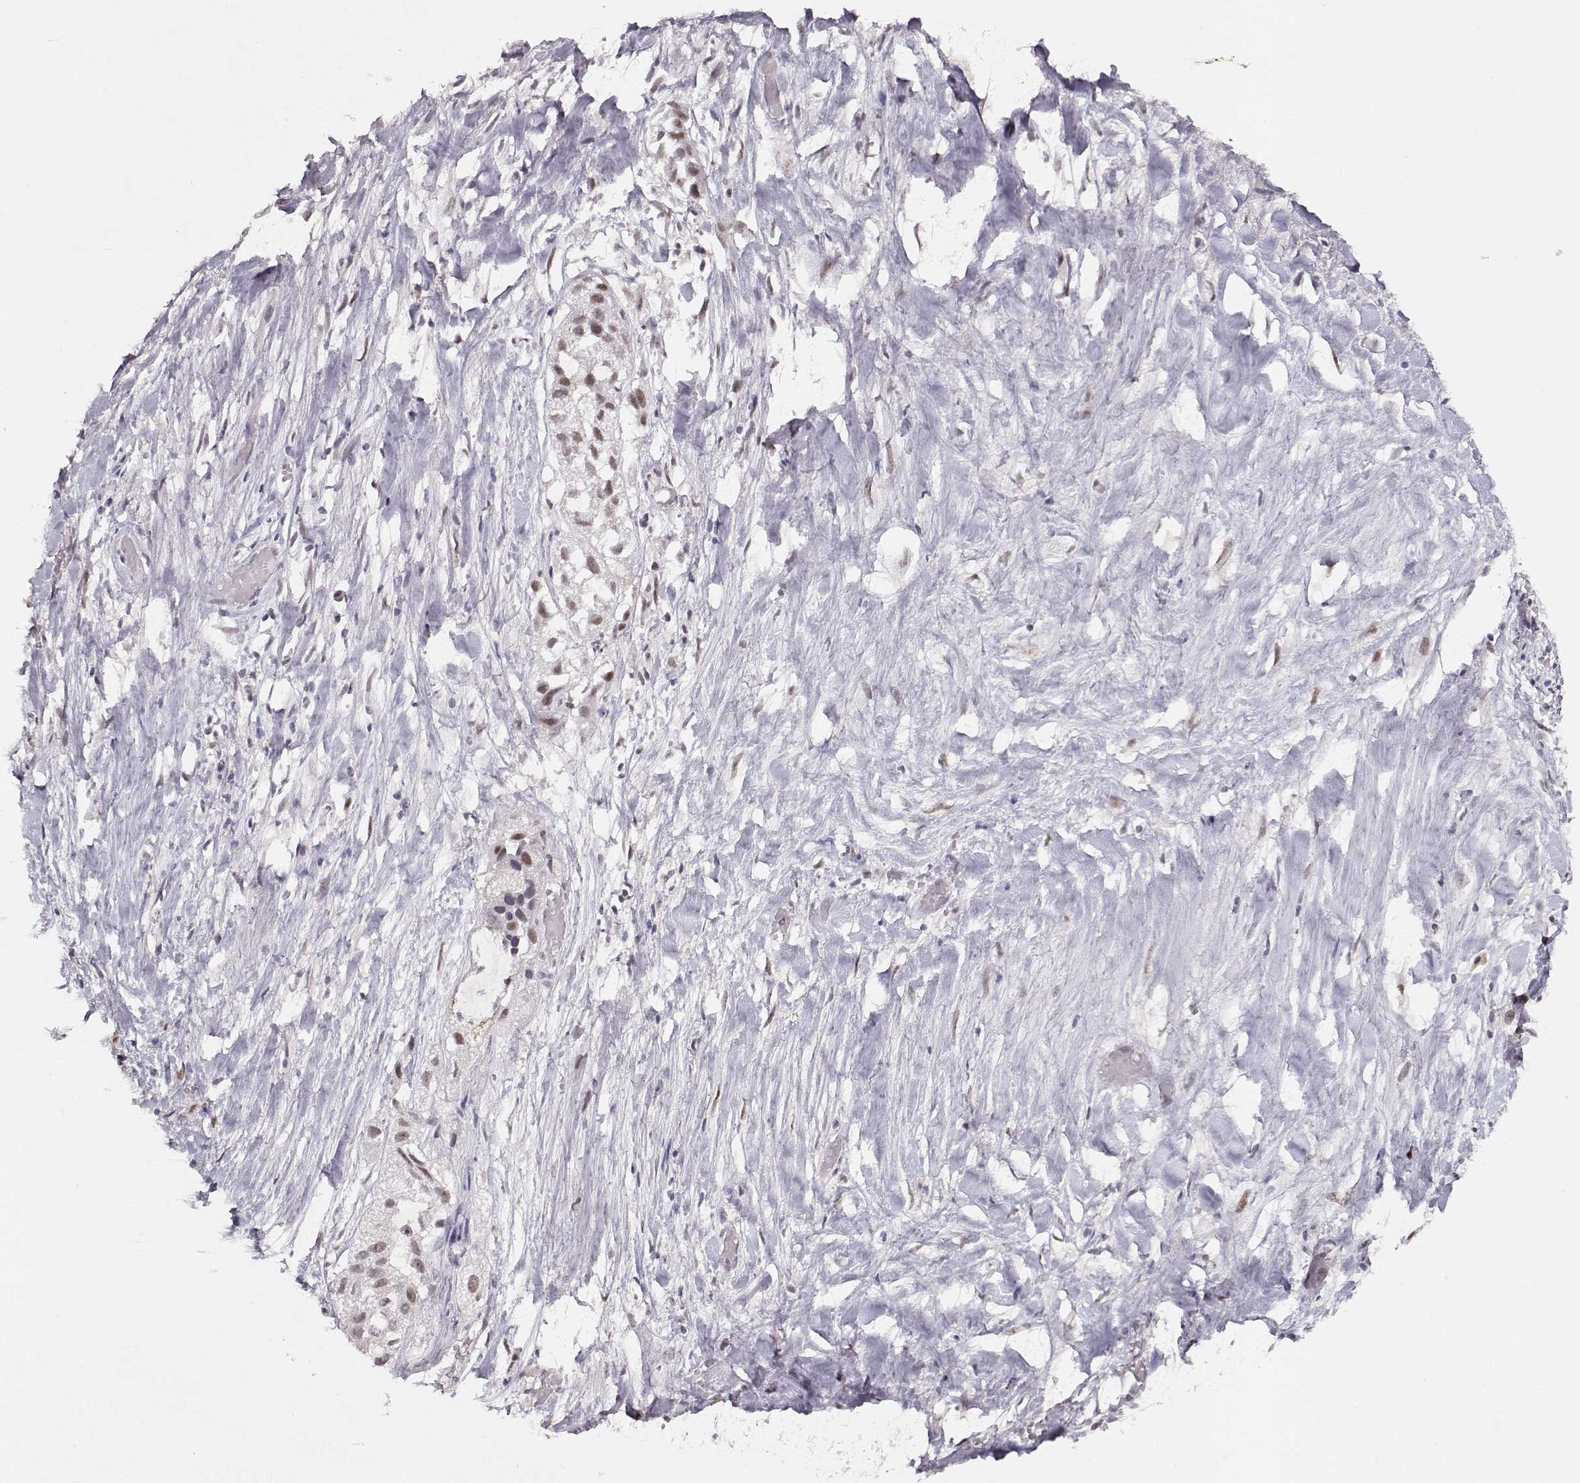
{"staining": {"intensity": "weak", "quantity": "<25%", "location": "nuclear"}, "tissue": "liver cancer", "cell_type": "Tumor cells", "image_type": "cancer", "snomed": [{"axis": "morphology", "description": "Cholangiocarcinoma"}, {"axis": "topography", "description": "Liver"}], "caption": "IHC image of neoplastic tissue: human cholangiocarcinoma (liver) stained with DAB reveals no significant protein staining in tumor cells.", "gene": "CSNK2A1", "patient": {"sex": "female", "age": 52}}